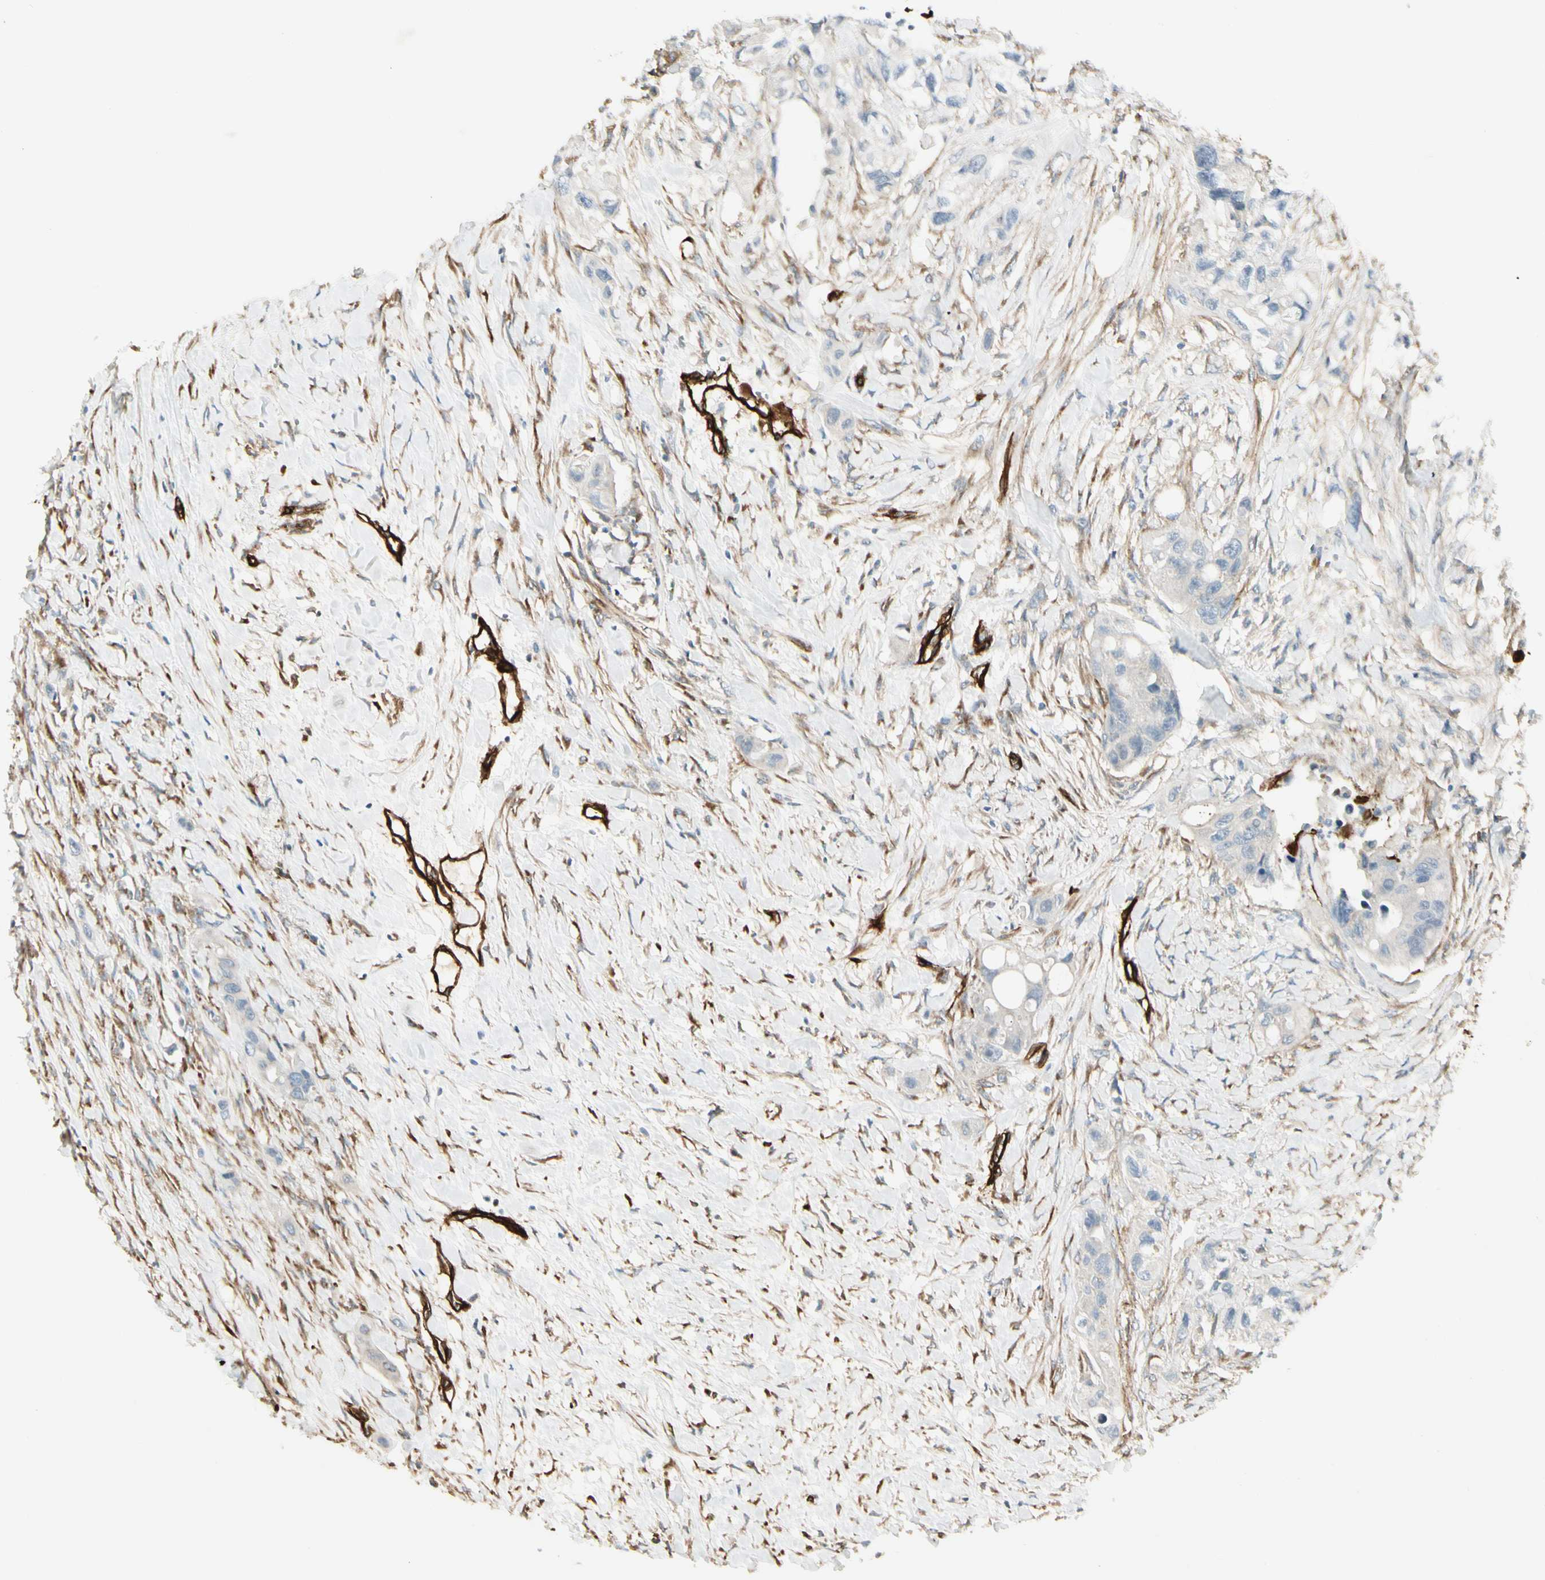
{"staining": {"intensity": "negative", "quantity": "none", "location": "none"}, "tissue": "colorectal cancer", "cell_type": "Tumor cells", "image_type": "cancer", "snomed": [{"axis": "morphology", "description": "Adenocarcinoma, NOS"}, {"axis": "topography", "description": "Colon"}], "caption": "Tumor cells show no significant staining in colorectal adenocarcinoma.", "gene": "MCAM", "patient": {"sex": "female", "age": 57}}